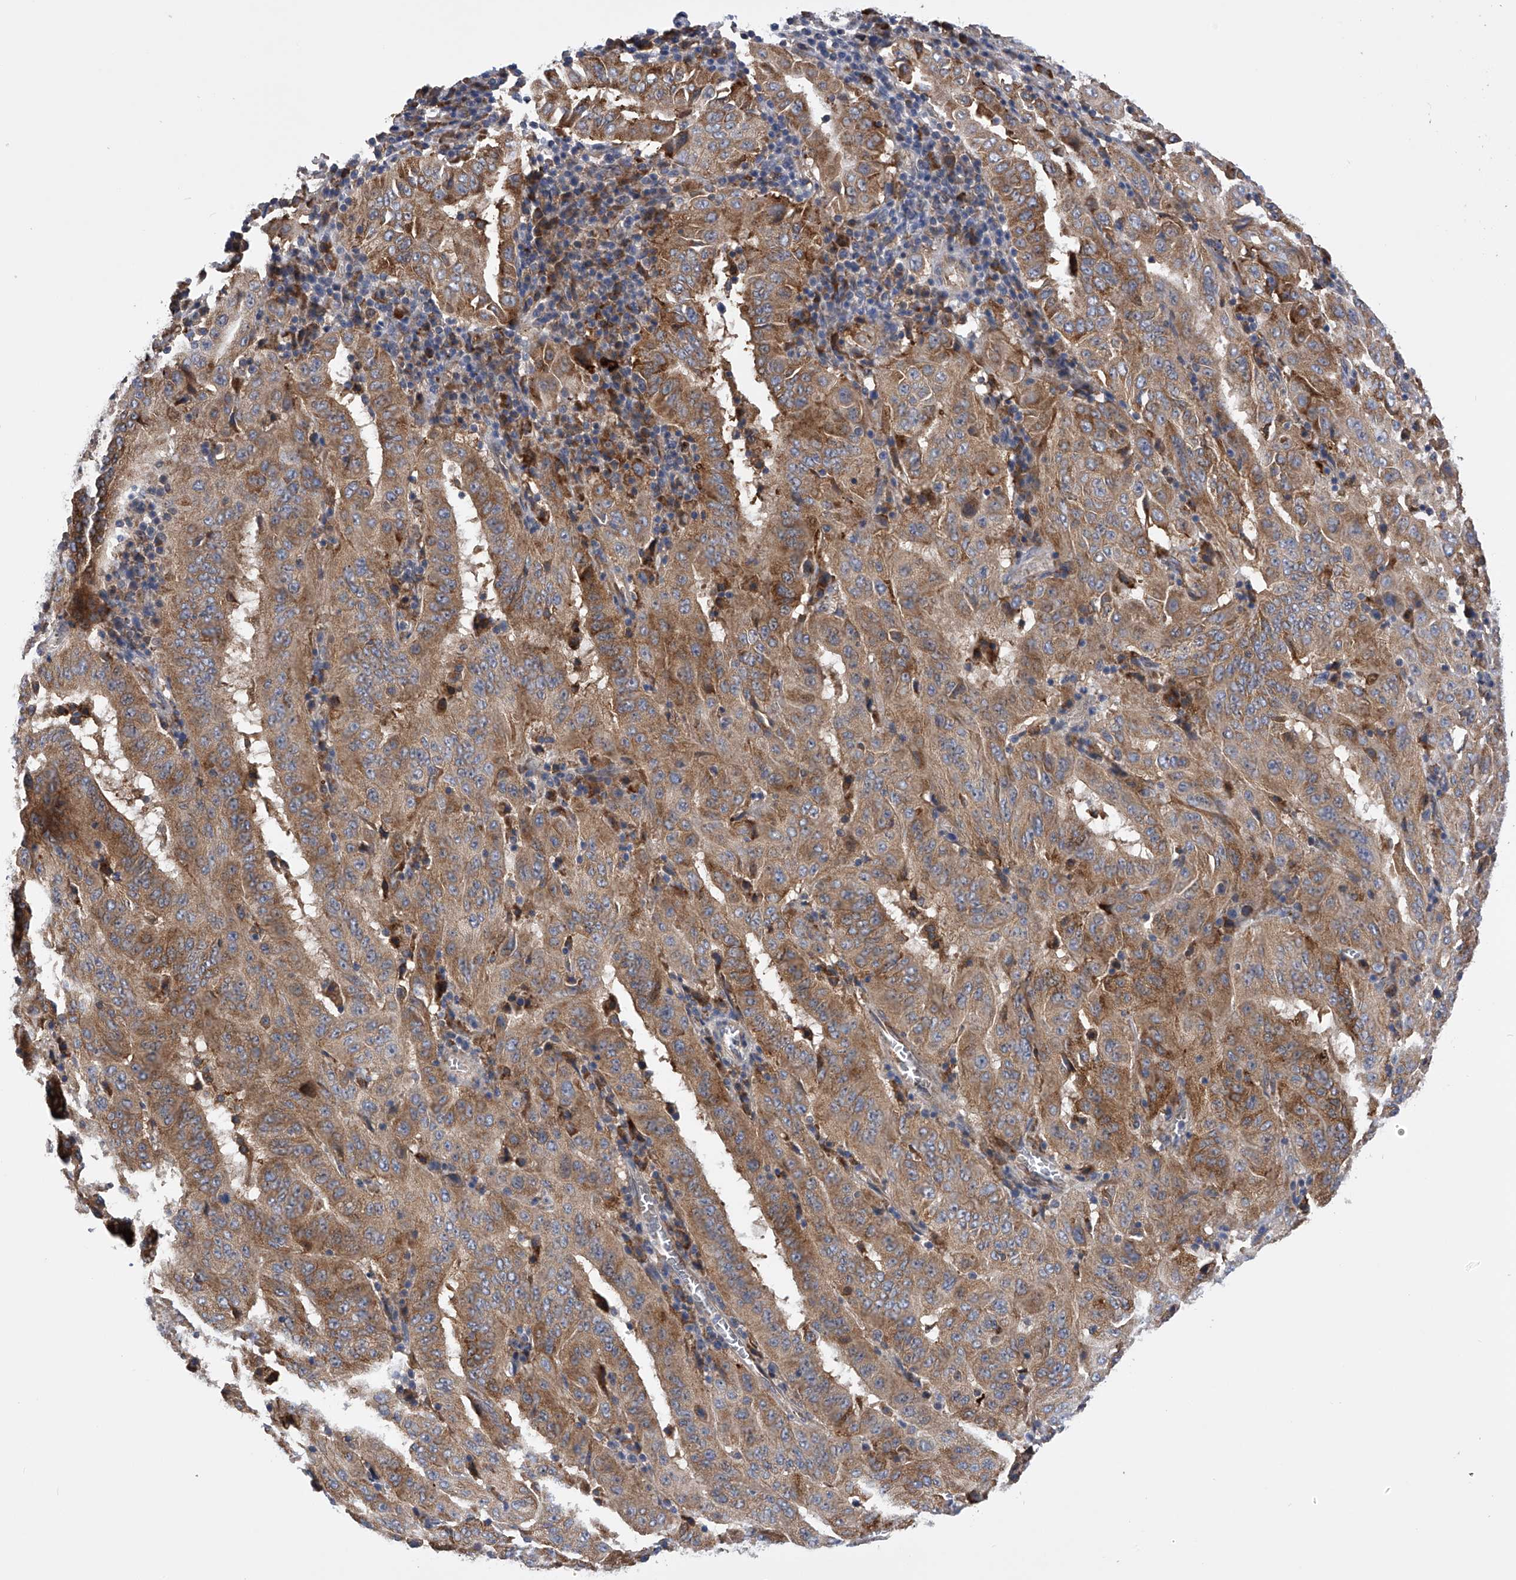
{"staining": {"intensity": "moderate", "quantity": ">75%", "location": "cytoplasmic/membranous"}, "tissue": "pancreatic cancer", "cell_type": "Tumor cells", "image_type": "cancer", "snomed": [{"axis": "morphology", "description": "Adenocarcinoma, NOS"}, {"axis": "topography", "description": "Pancreas"}], "caption": "Protein expression analysis of human pancreatic cancer reveals moderate cytoplasmic/membranous positivity in approximately >75% of tumor cells. The protein is stained brown, and the nuclei are stained in blue (DAB (3,3'-diaminobenzidine) IHC with brightfield microscopy, high magnification).", "gene": "SPOCK1", "patient": {"sex": "male", "age": 63}}